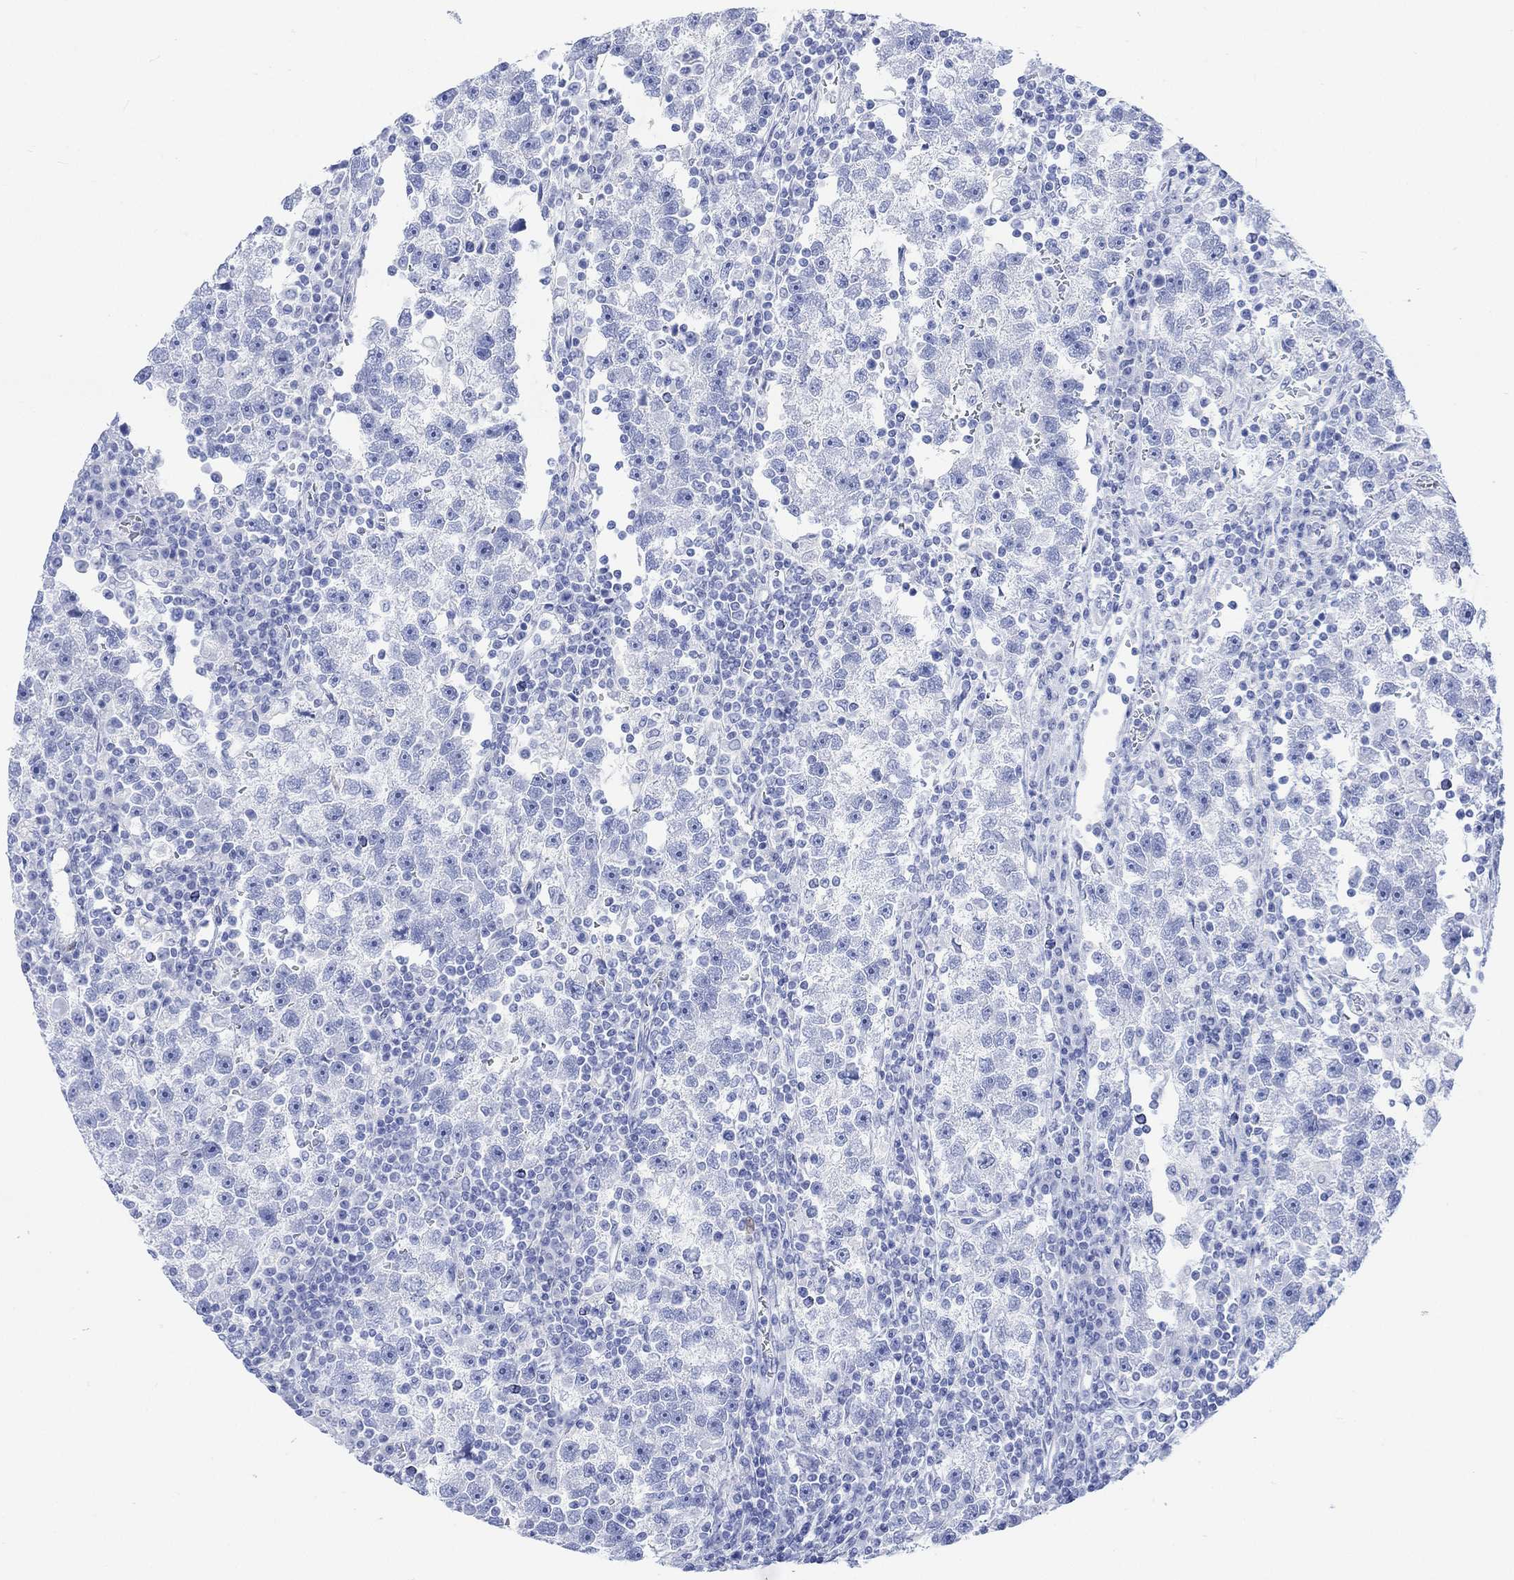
{"staining": {"intensity": "negative", "quantity": "none", "location": "none"}, "tissue": "testis cancer", "cell_type": "Tumor cells", "image_type": "cancer", "snomed": [{"axis": "morphology", "description": "Seminoma, NOS"}, {"axis": "topography", "description": "Testis"}], "caption": "Immunohistochemistry (IHC) photomicrograph of neoplastic tissue: human testis cancer stained with DAB (3,3'-diaminobenzidine) displays no significant protein positivity in tumor cells.", "gene": "TPPP3", "patient": {"sex": "male", "age": 47}}